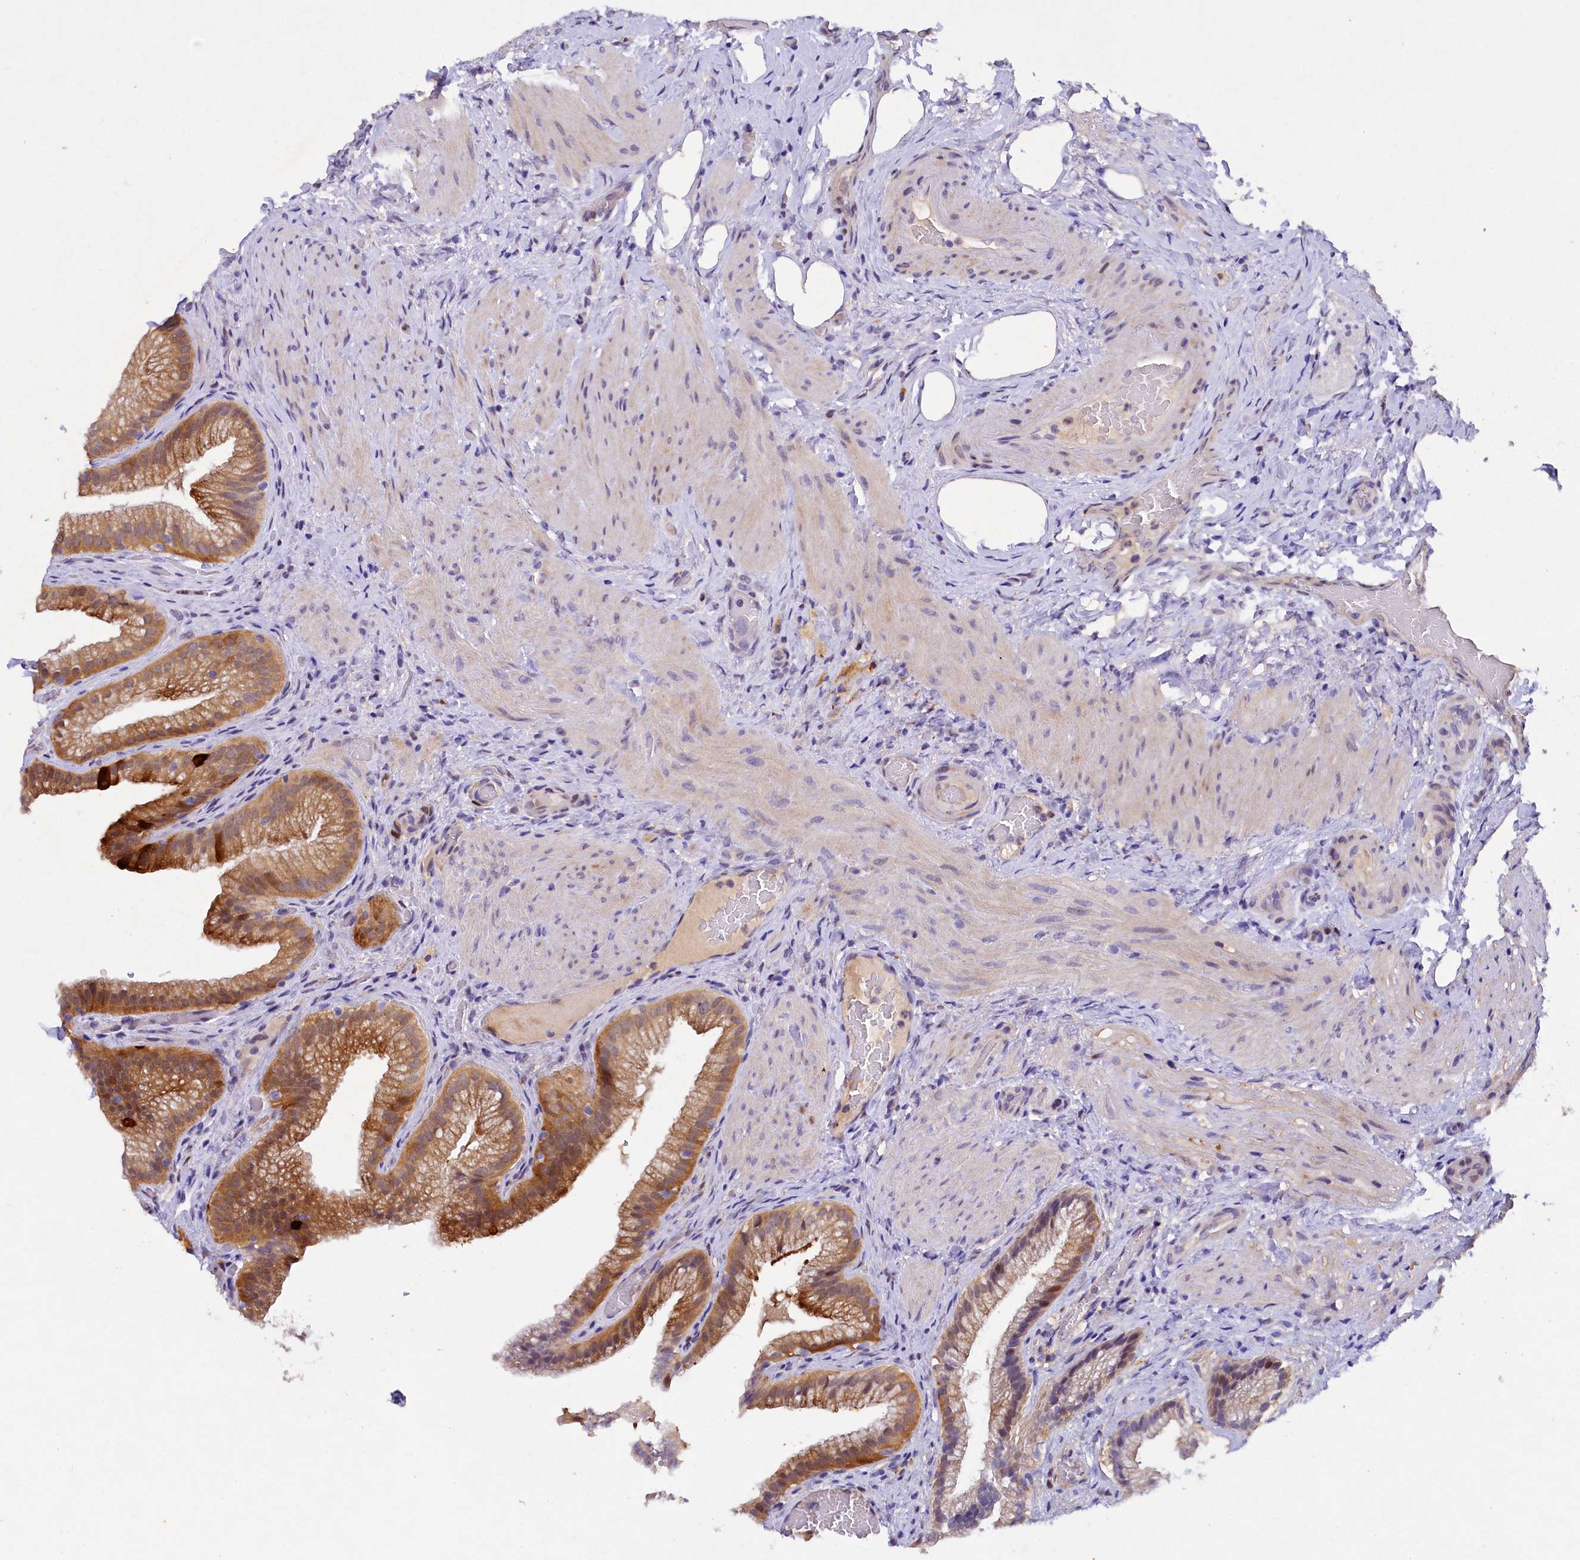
{"staining": {"intensity": "strong", "quantity": ">75%", "location": "cytoplasmic/membranous"}, "tissue": "gallbladder", "cell_type": "Glandular cells", "image_type": "normal", "snomed": [{"axis": "morphology", "description": "Normal tissue, NOS"}, {"axis": "morphology", "description": "Inflammation, NOS"}, {"axis": "topography", "description": "Gallbladder"}], "caption": "Immunohistochemical staining of benign gallbladder shows strong cytoplasmic/membranous protein staining in approximately >75% of glandular cells.", "gene": "TGDS", "patient": {"sex": "male", "age": 51}}